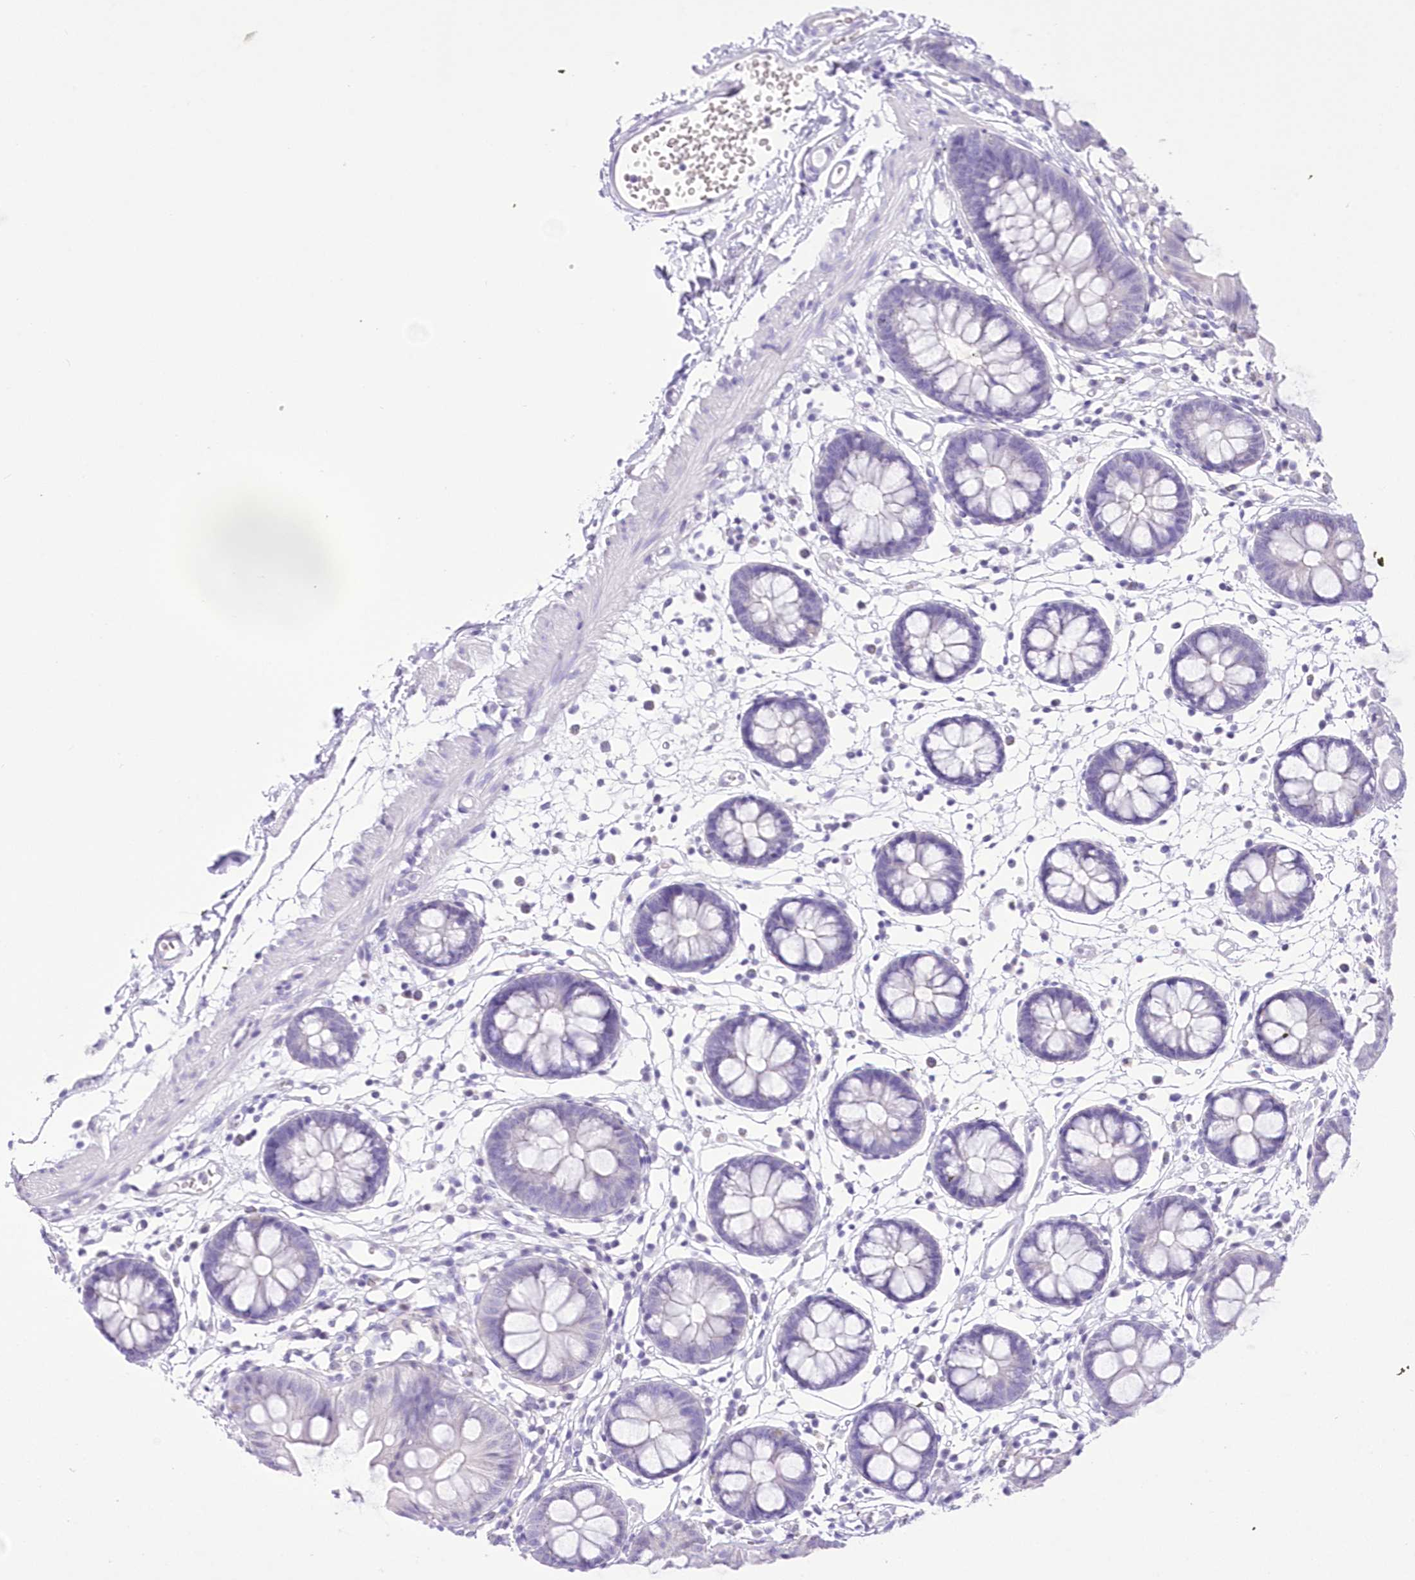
{"staining": {"intensity": "negative", "quantity": "none", "location": "none"}, "tissue": "colon", "cell_type": "Endothelial cells", "image_type": "normal", "snomed": [{"axis": "morphology", "description": "Normal tissue, NOS"}, {"axis": "topography", "description": "Colon"}], "caption": "Photomicrograph shows no significant protein positivity in endothelial cells of unremarkable colon. Brightfield microscopy of immunohistochemistry (IHC) stained with DAB (brown) and hematoxylin (blue), captured at high magnification.", "gene": "UBA6", "patient": {"sex": "male", "age": 56}}